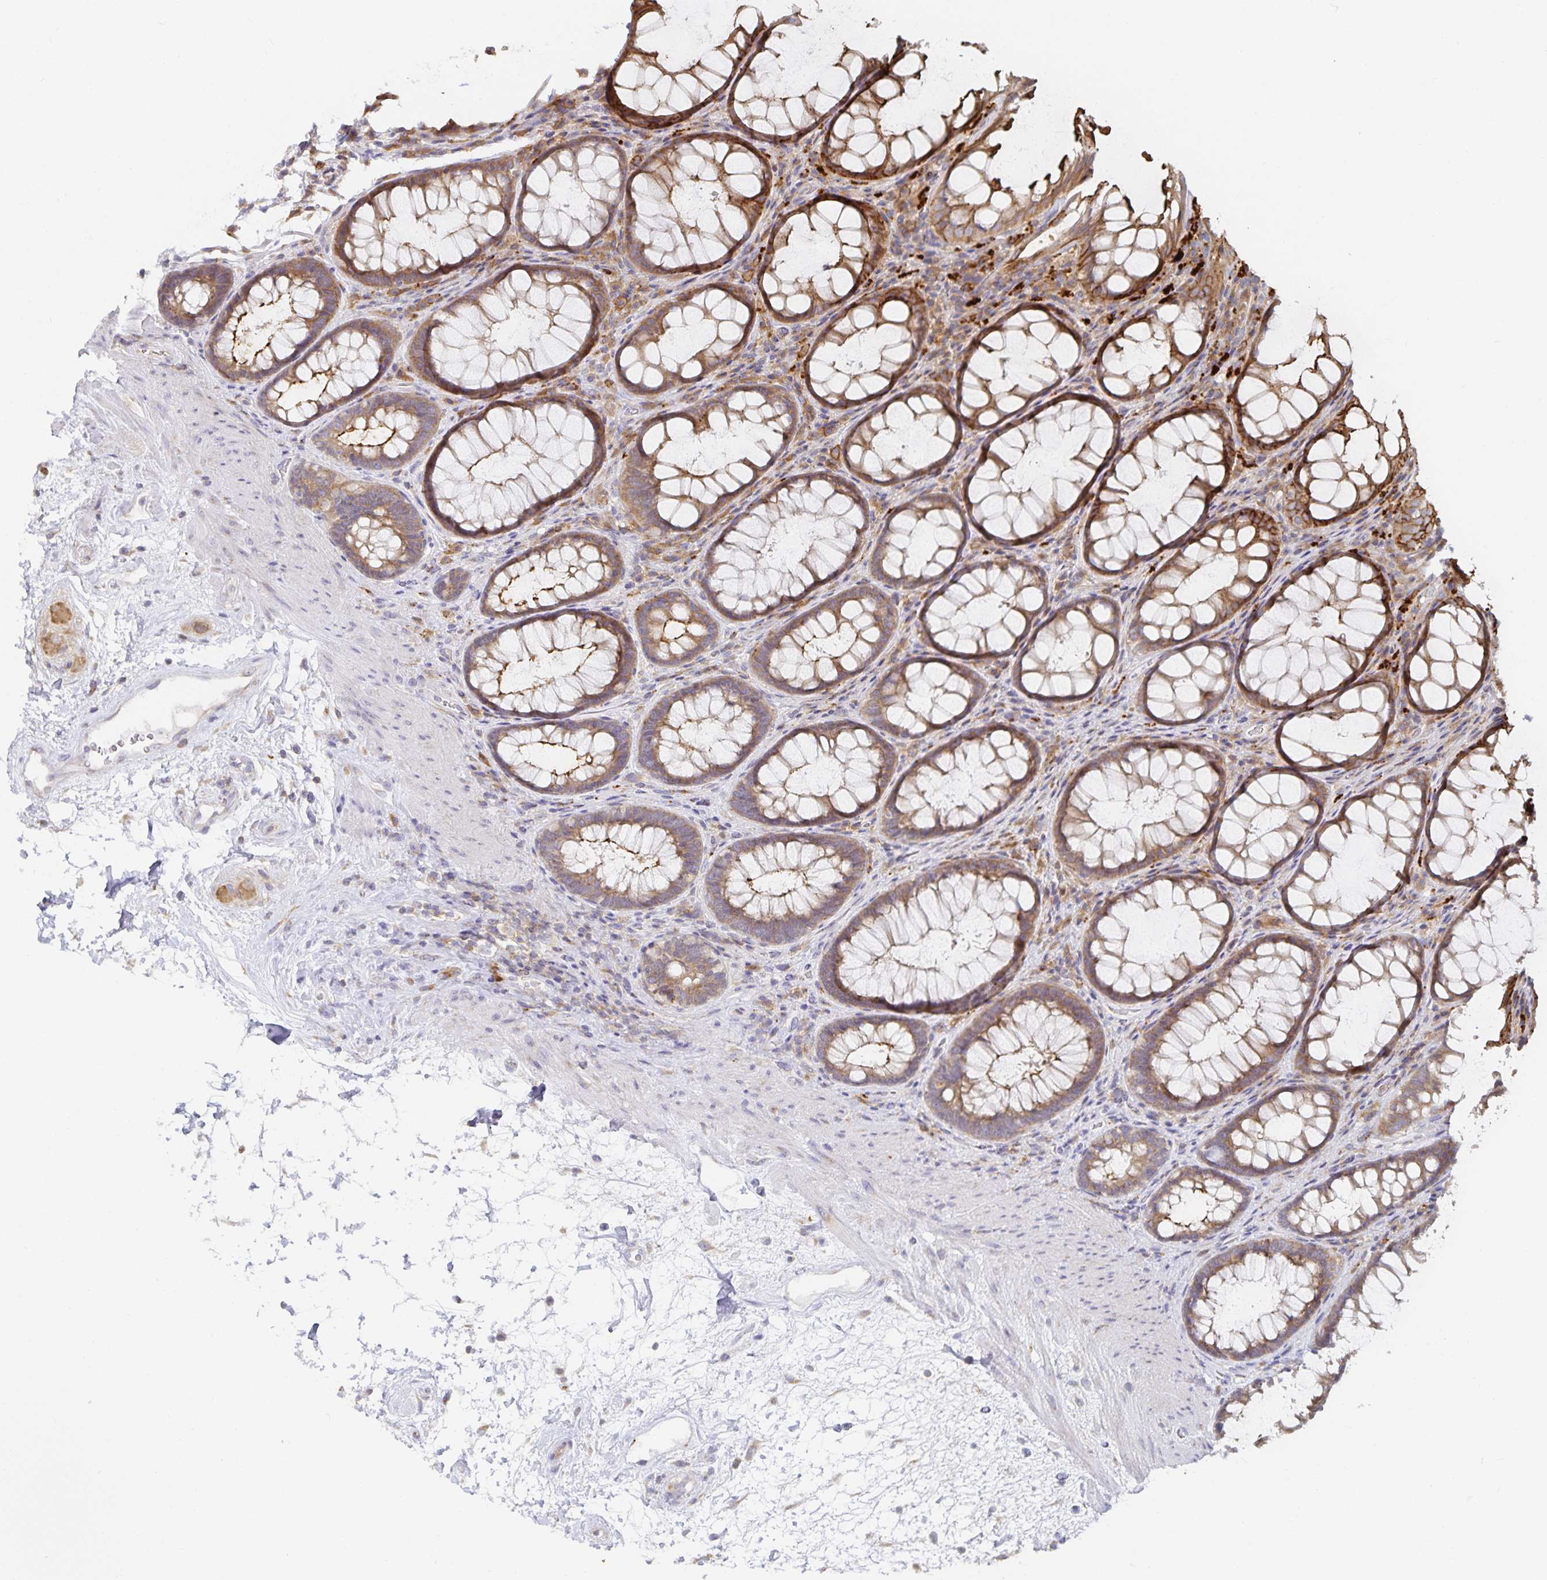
{"staining": {"intensity": "strong", "quantity": ">75%", "location": "cytoplasmic/membranous"}, "tissue": "rectum", "cell_type": "Glandular cells", "image_type": "normal", "snomed": [{"axis": "morphology", "description": "Normal tissue, NOS"}, {"axis": "topography", "description": "Rectum"}], "caption": "Immunohistochemical staining of benign human rectum demonstrates >75% levels of strong cytoplasmic/membranous protein staining in about >75% of glandular cells.", "gene": "NOMO1", "patient": {"sex": "male", "age": 72}}